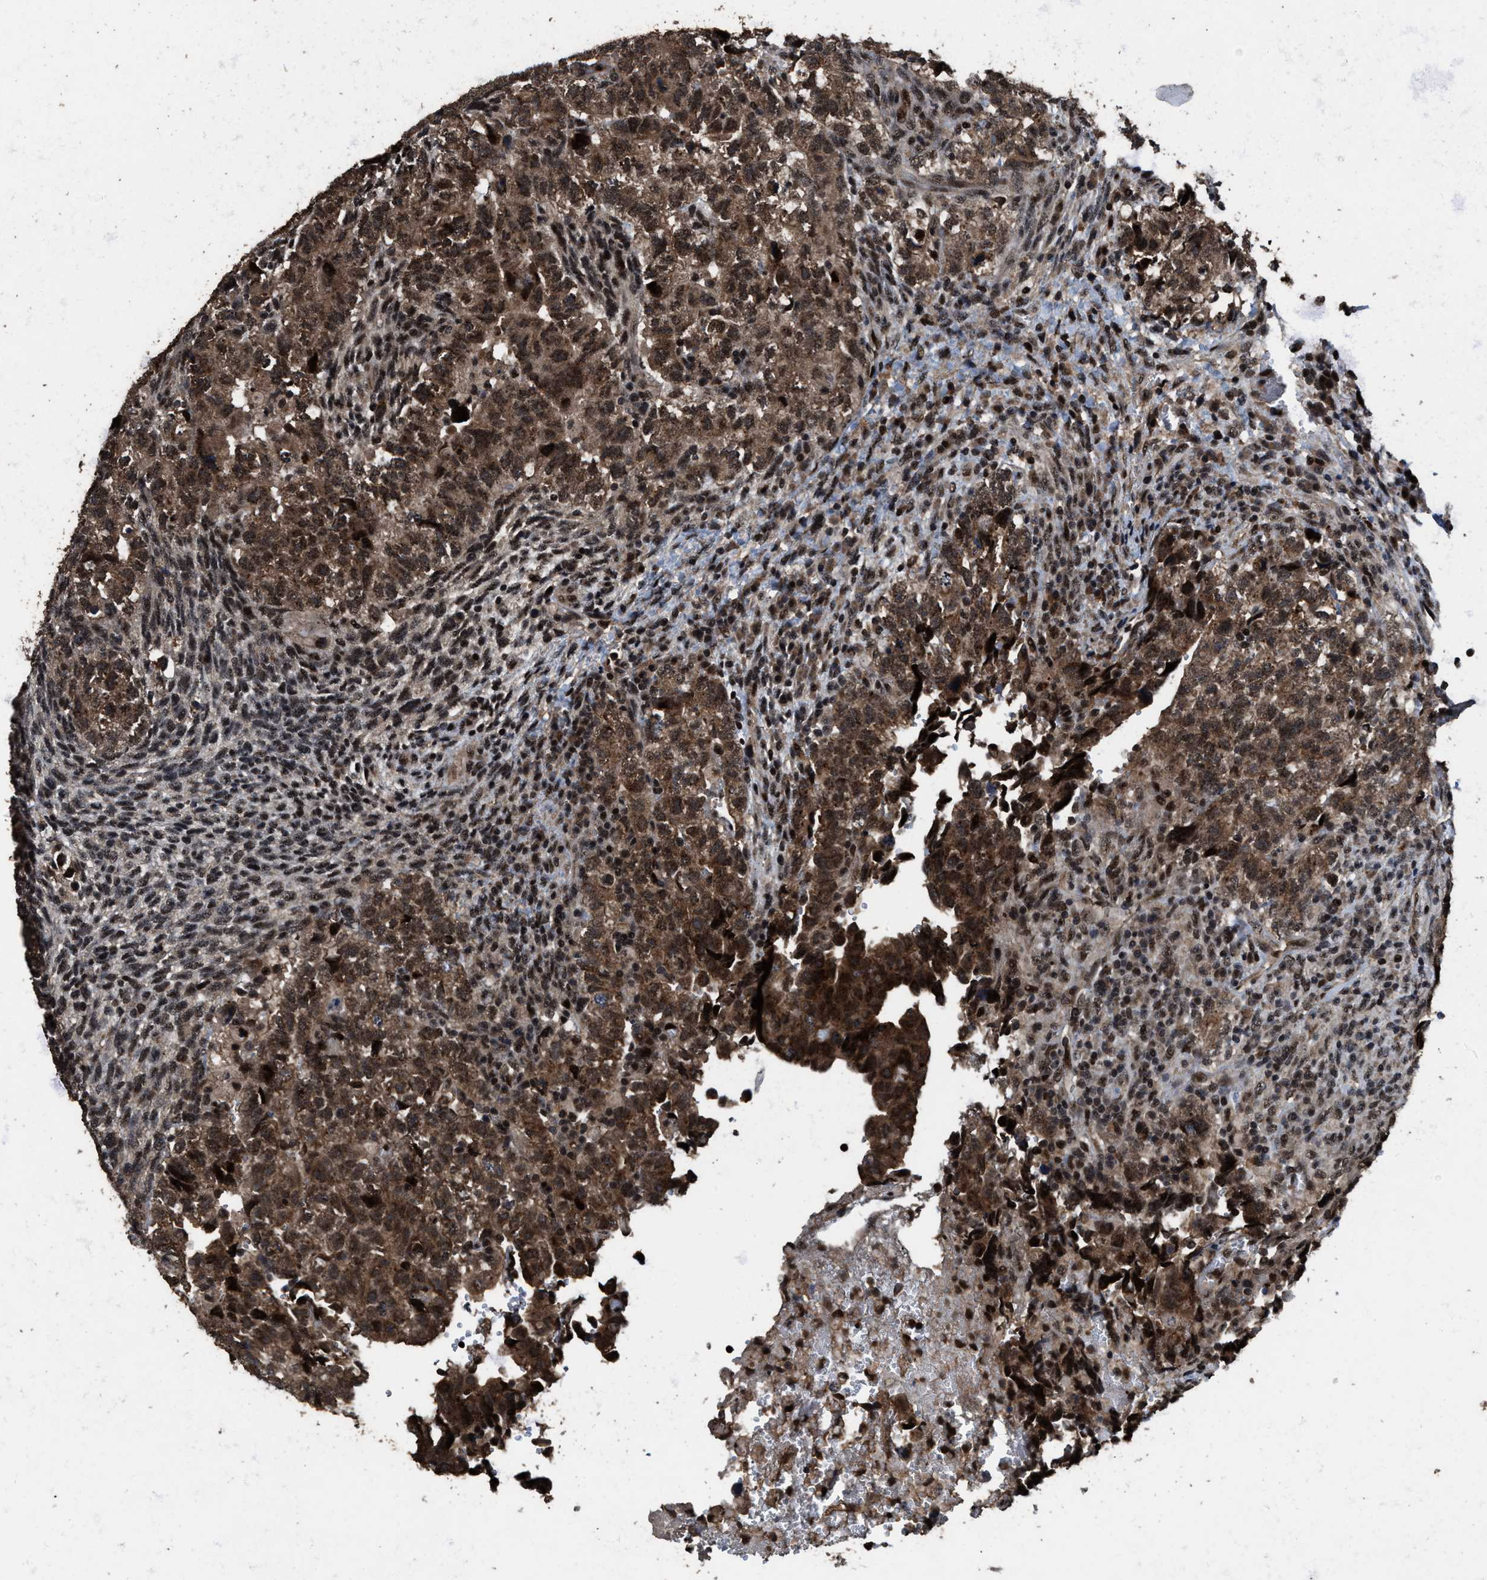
{"staining": {"intensity": "moderate", "quantity": ">75%", "location": "cytoplasmic/membranous,nuclear"}, "tissue": "testis cancer", "cell_type": "Tumor cells", "image_type": "cancer", "snomed": [{"axis": "morphology", "description": "Carcinoma, Embryonal, NOS"}, {"axis": "topography", "description": "Testis"}], "caption": "A medium amount of moderate cytoplasmic/membranous and nuclear expression is seen in about >75% of tumor cells in embryonal carcinoma (testis) tissue.", "gene": "HAUS6", "patient": {"sex": "male", "age": 36}}